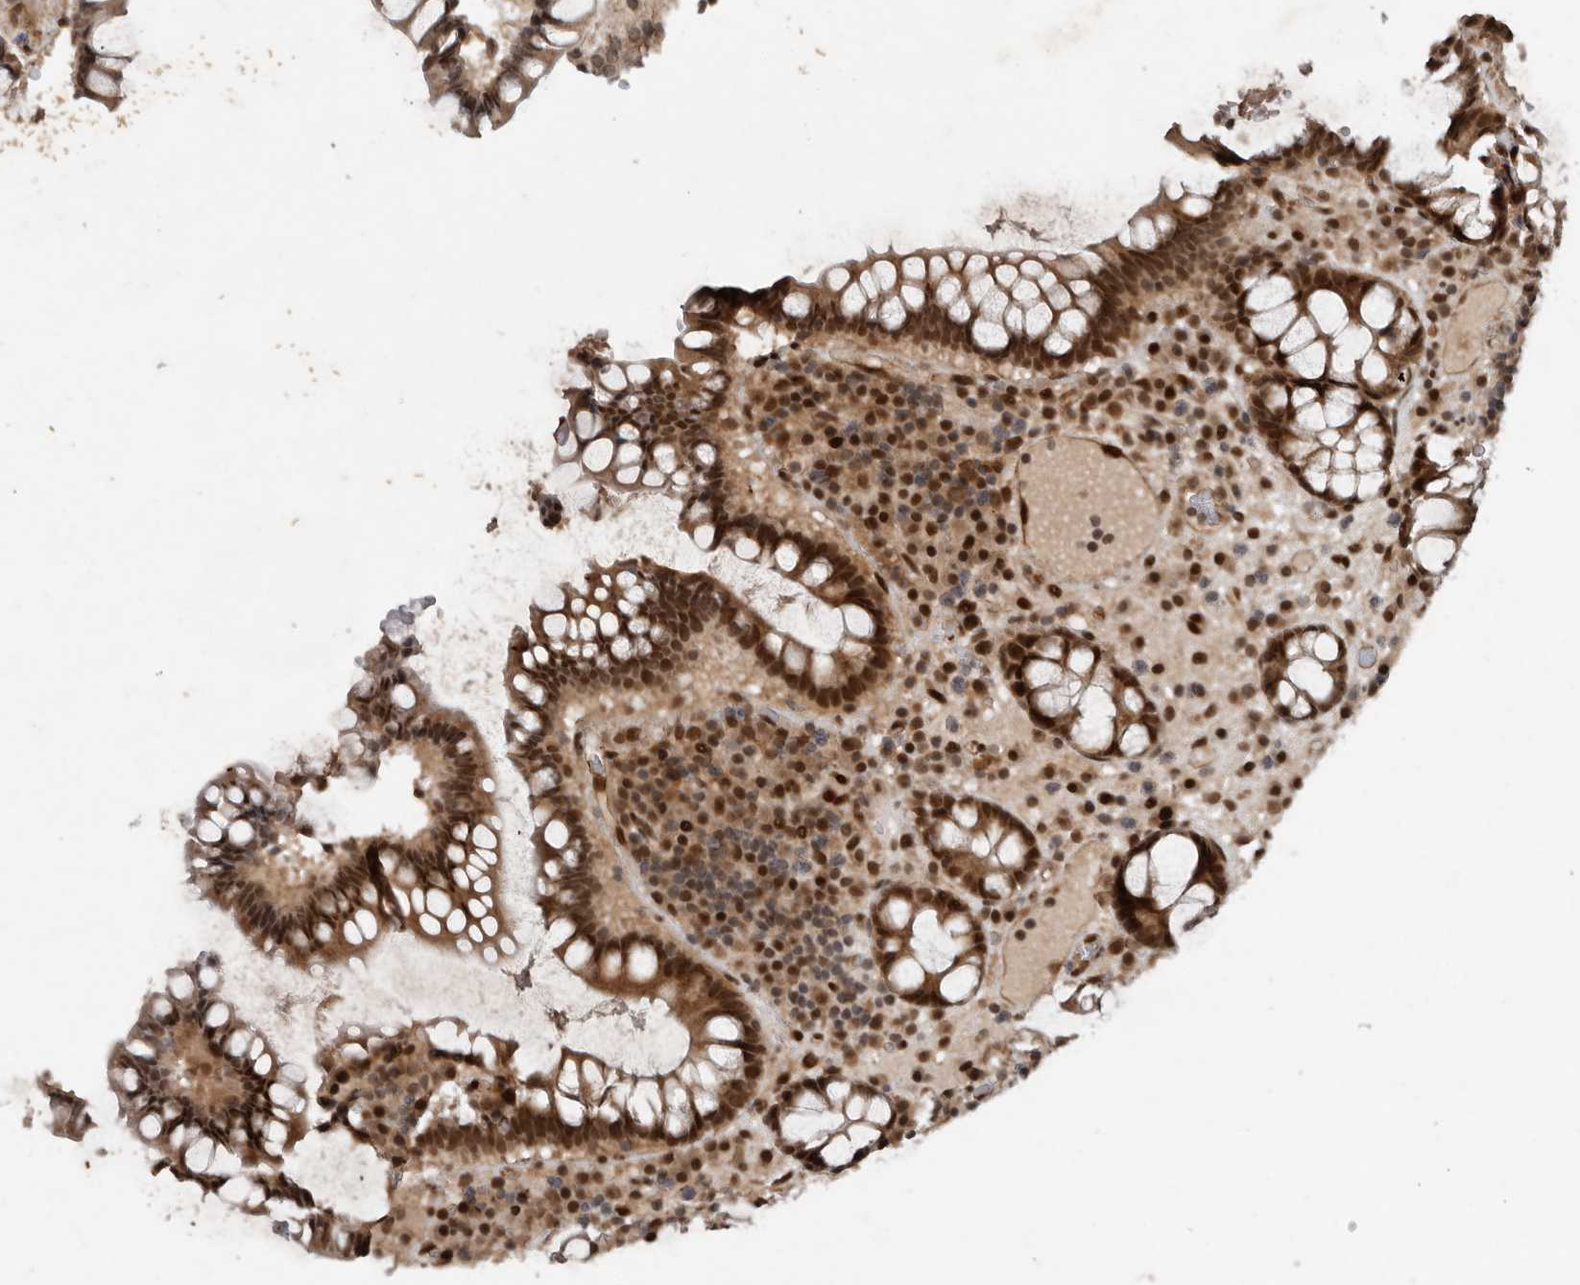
{"staining": {"intensity": "strong", "quantity": ">75%", "location": "cytoplasmic/membranous,nuclear"}, "tissue": "colon", "cell_type": "Endothelial cells", "image_type": "normal", "snomed": [{"axis": "morphology", "description": "Normal tissue, NOS"}, {"axis": "topography", "description": "Colon"}], "caption": "About >75% of endothelial cells in unremarkable colon demonstrate strong cytoplasmic/membranous,nuclear protein expression as visualized by brown immunohistochemical staining.", "gene": "CDC27", "patient": {"sex": "female", "age": 79}}